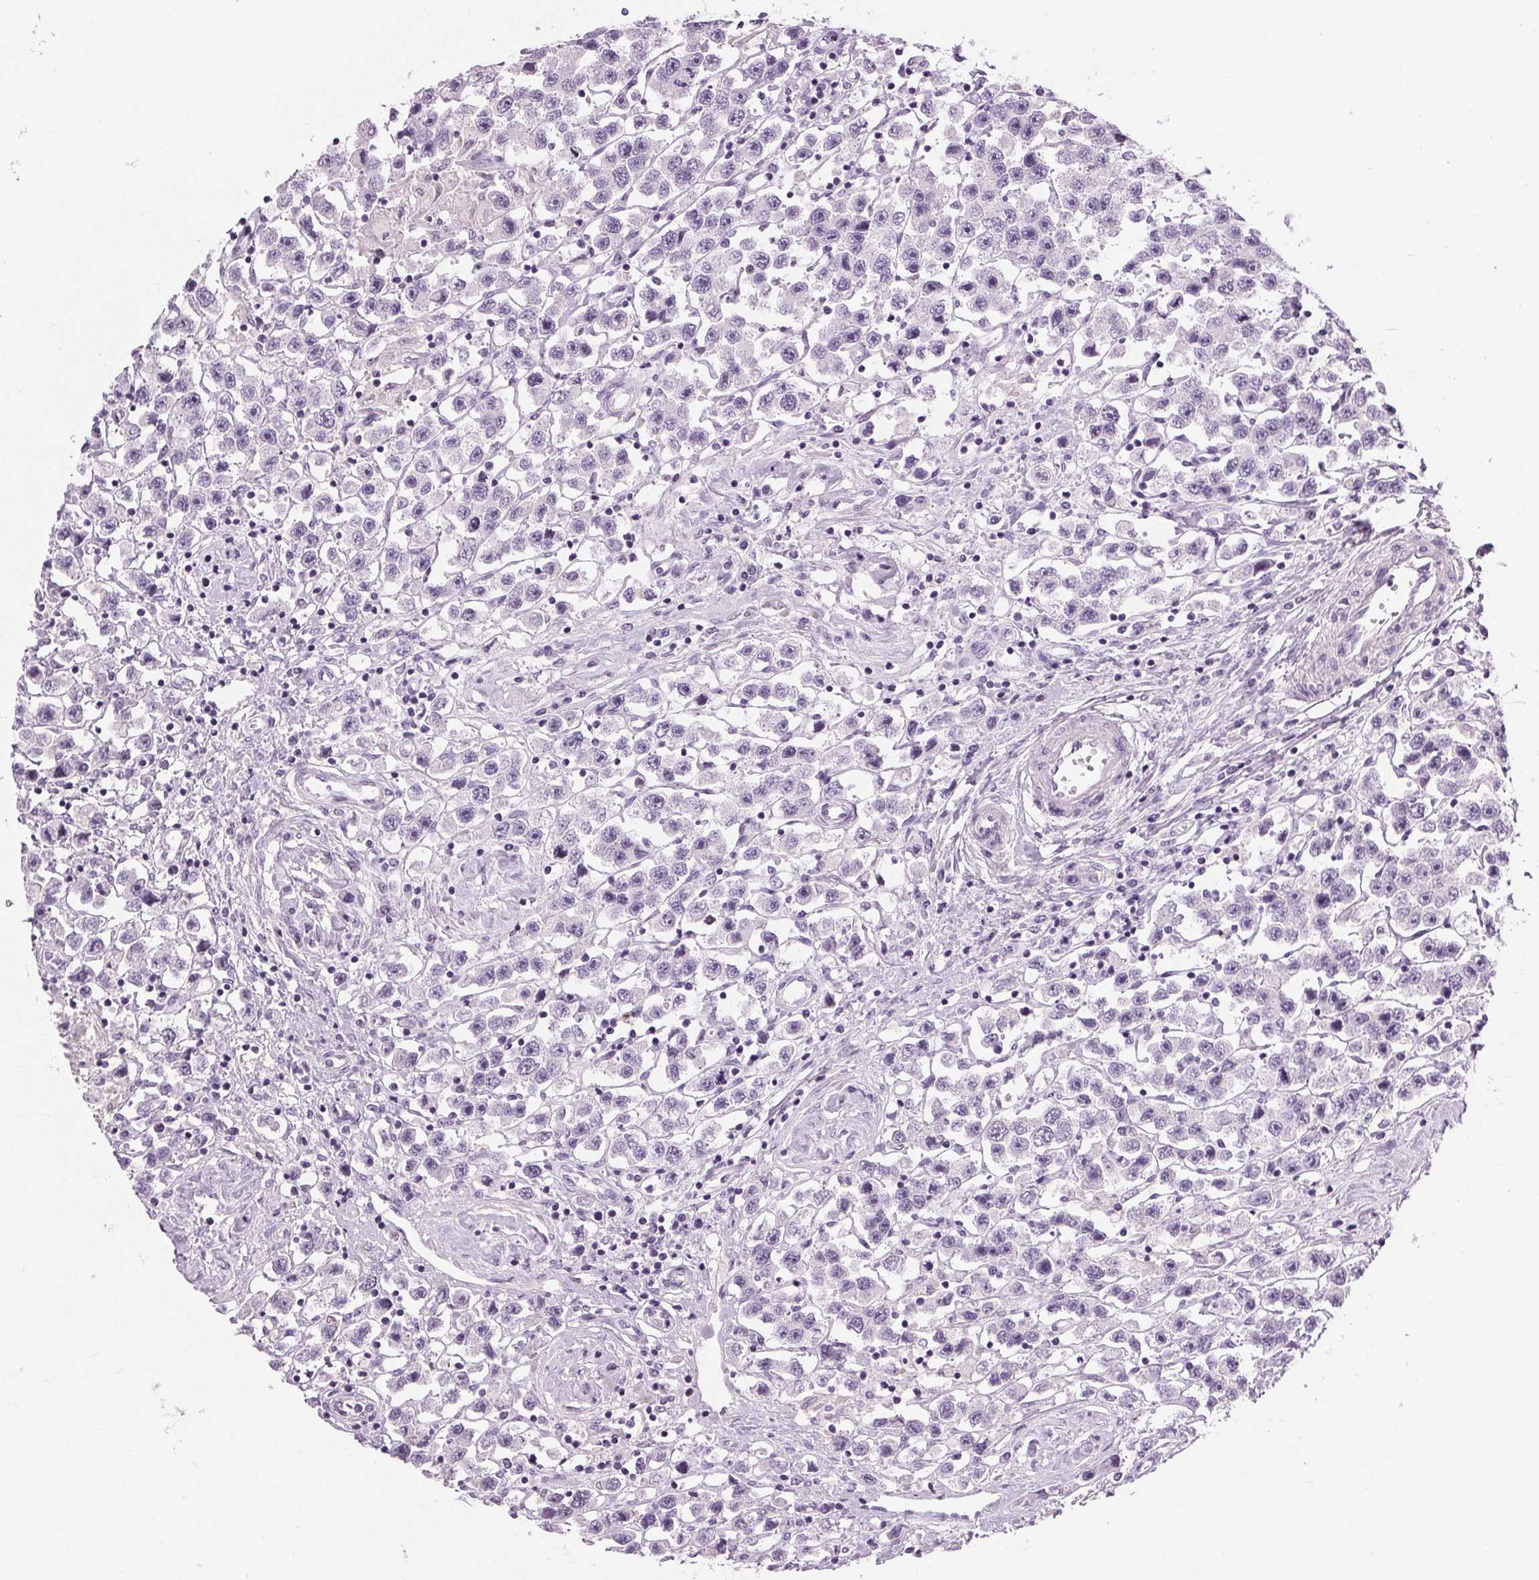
{"staining": {"intensity": "negative", "quantity": "none", "location": "none"}, "tissue": "testis cancer", "cell_type": "Tumor cells", "image_type": "cancer", "snomed": [{"axis": "morphology", "description": "Seminoma, NOS"}, {"axis": "topography", "description": "Testis"}], "caption": "This is an immunohistochemistry histopathology image of human testis cancer. There is no positivity in tumor cells.", "gene": "MISP", "patient": {"sex": "male", "age": 45}}